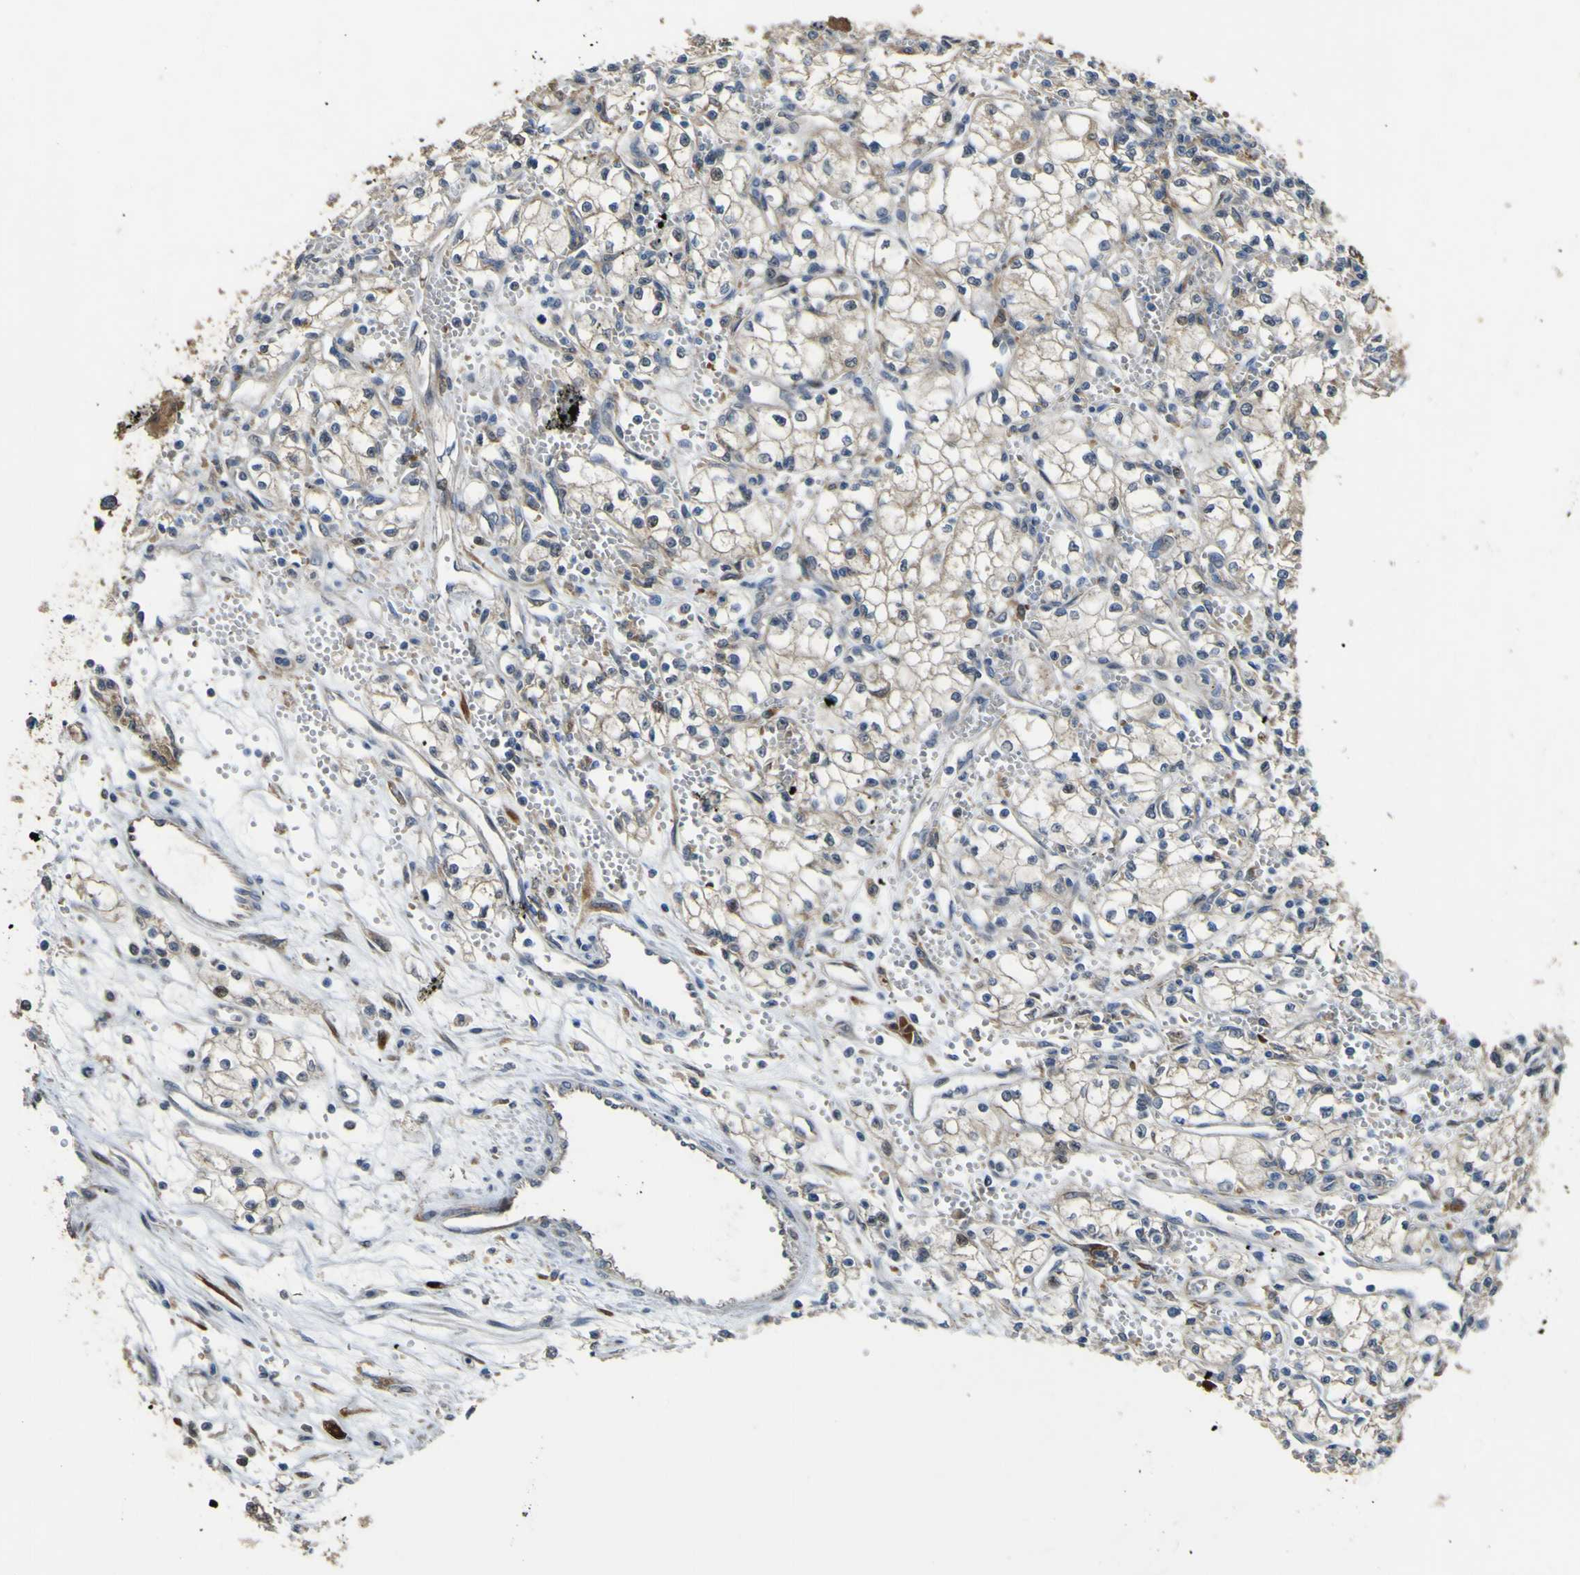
{"staining": {"intensity": "weak", "quantity": ">75%", "location": "cytoplasmic/membranous"}, "tissue": "renal cancer", "cell_type": "Tumor cells", "image_type": "cancer", "snomed": [{"axis": "morphology", "description": "Normal tissue, NOS"}, {"axis": "morphology", "description": "Adenocarcinoma, NOS"}, {"axis": "topography", "description": "Kidney"}], "caption": "Immunohistochemical staining of renal cancer exhibits low levels of weak cytoplasmic/membranous protein staining in about >75% of tumor cells.", "gene": "LBHD1", "patient": {"sex": "male", "age": 59}}